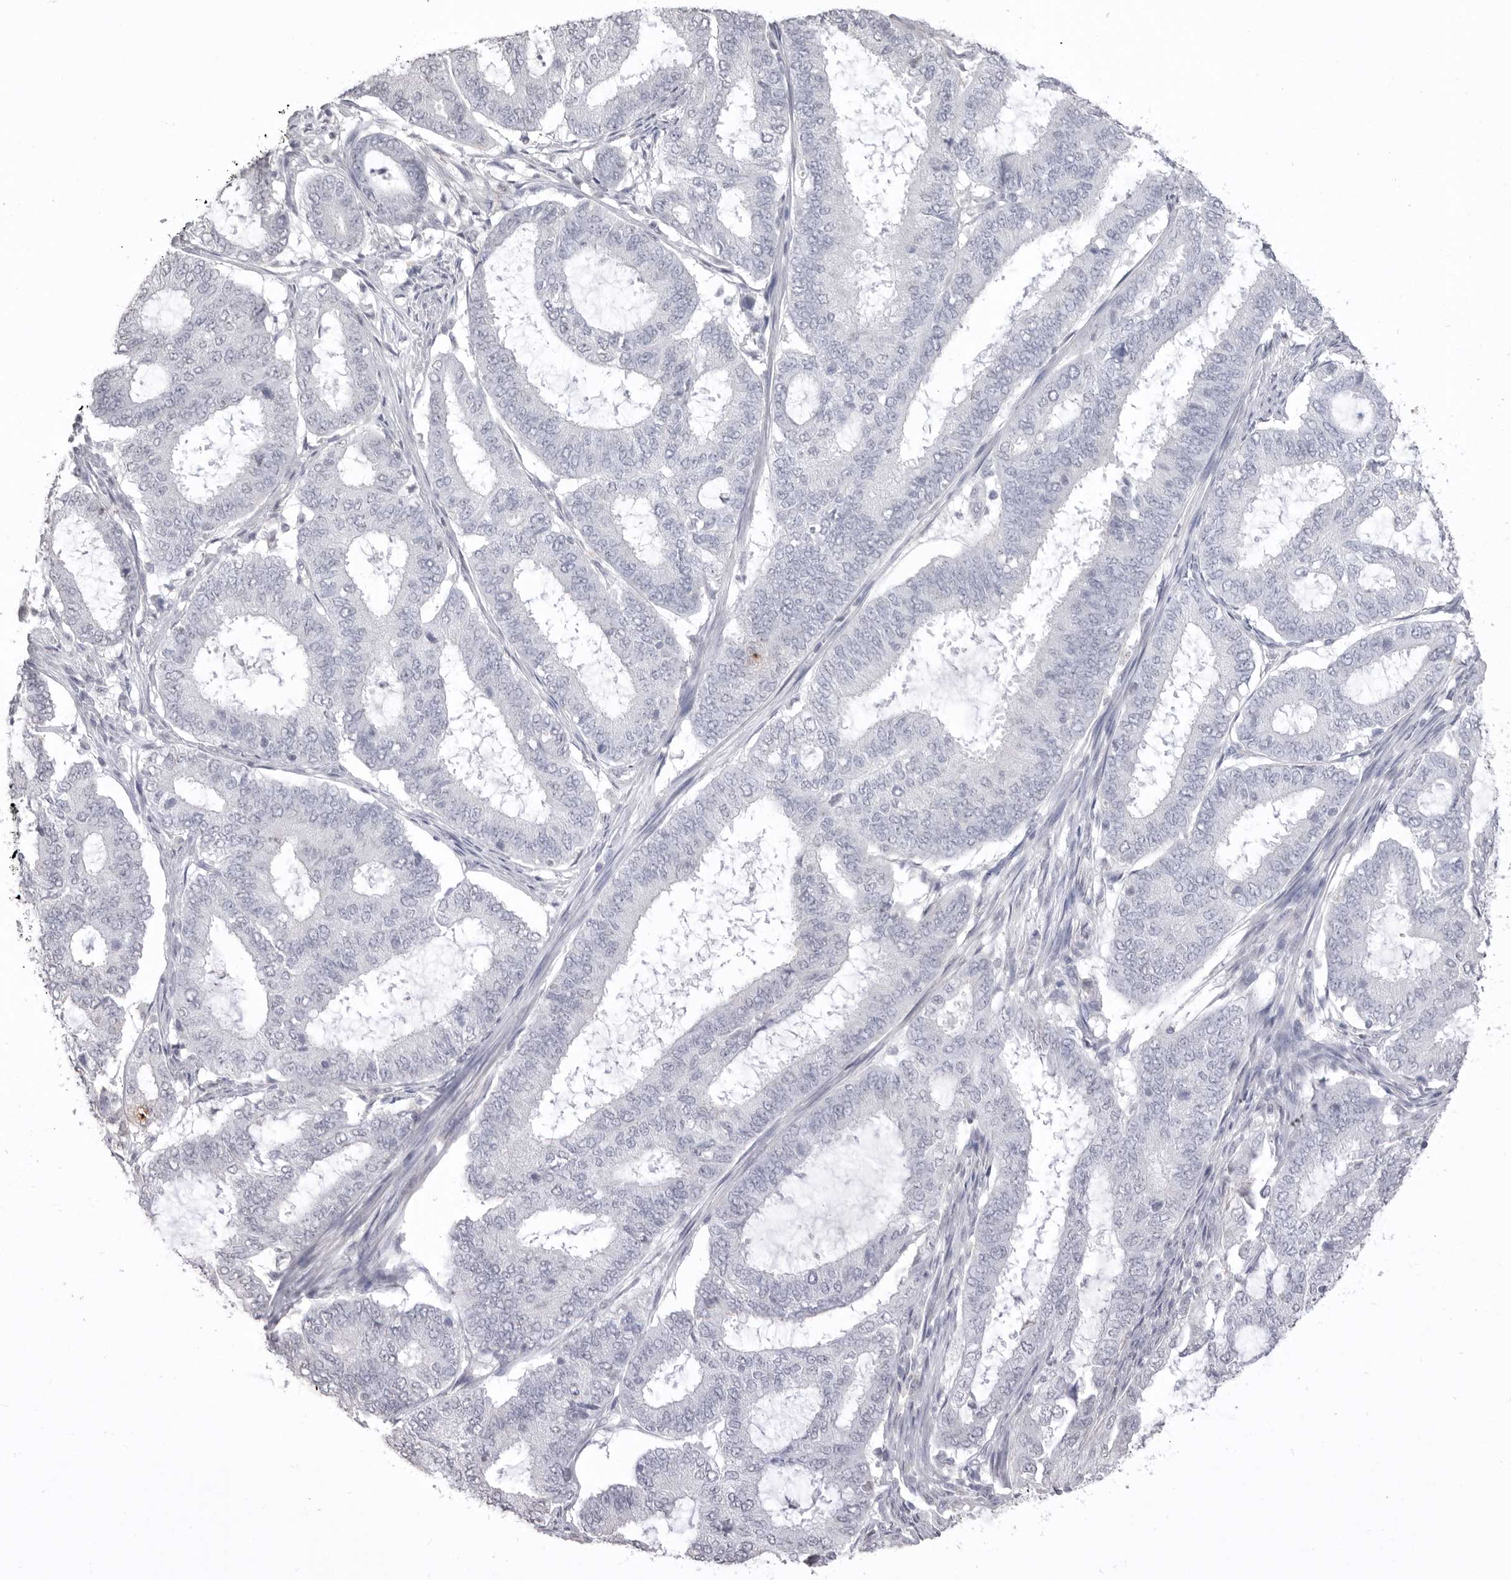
{"staining": {"intensity": "negative", "quantity": "none", "location": "none"}, "tissue": "endometrial cancer", "cell_type": "Tumor cells", "image_type": "cancer", "snomed": [{"axis": "morphology", "description": "Adenocarcinoma, NOS"}, {"axis": "topography", "description": "Endometrium"}], "caption": "This is a micrograph of immunohistochemistry staining of endometrial cancer, which shows no positivity in tumor cells.", "gene": "ICAM5", "patient": {"sex": "female", "age": 51}}